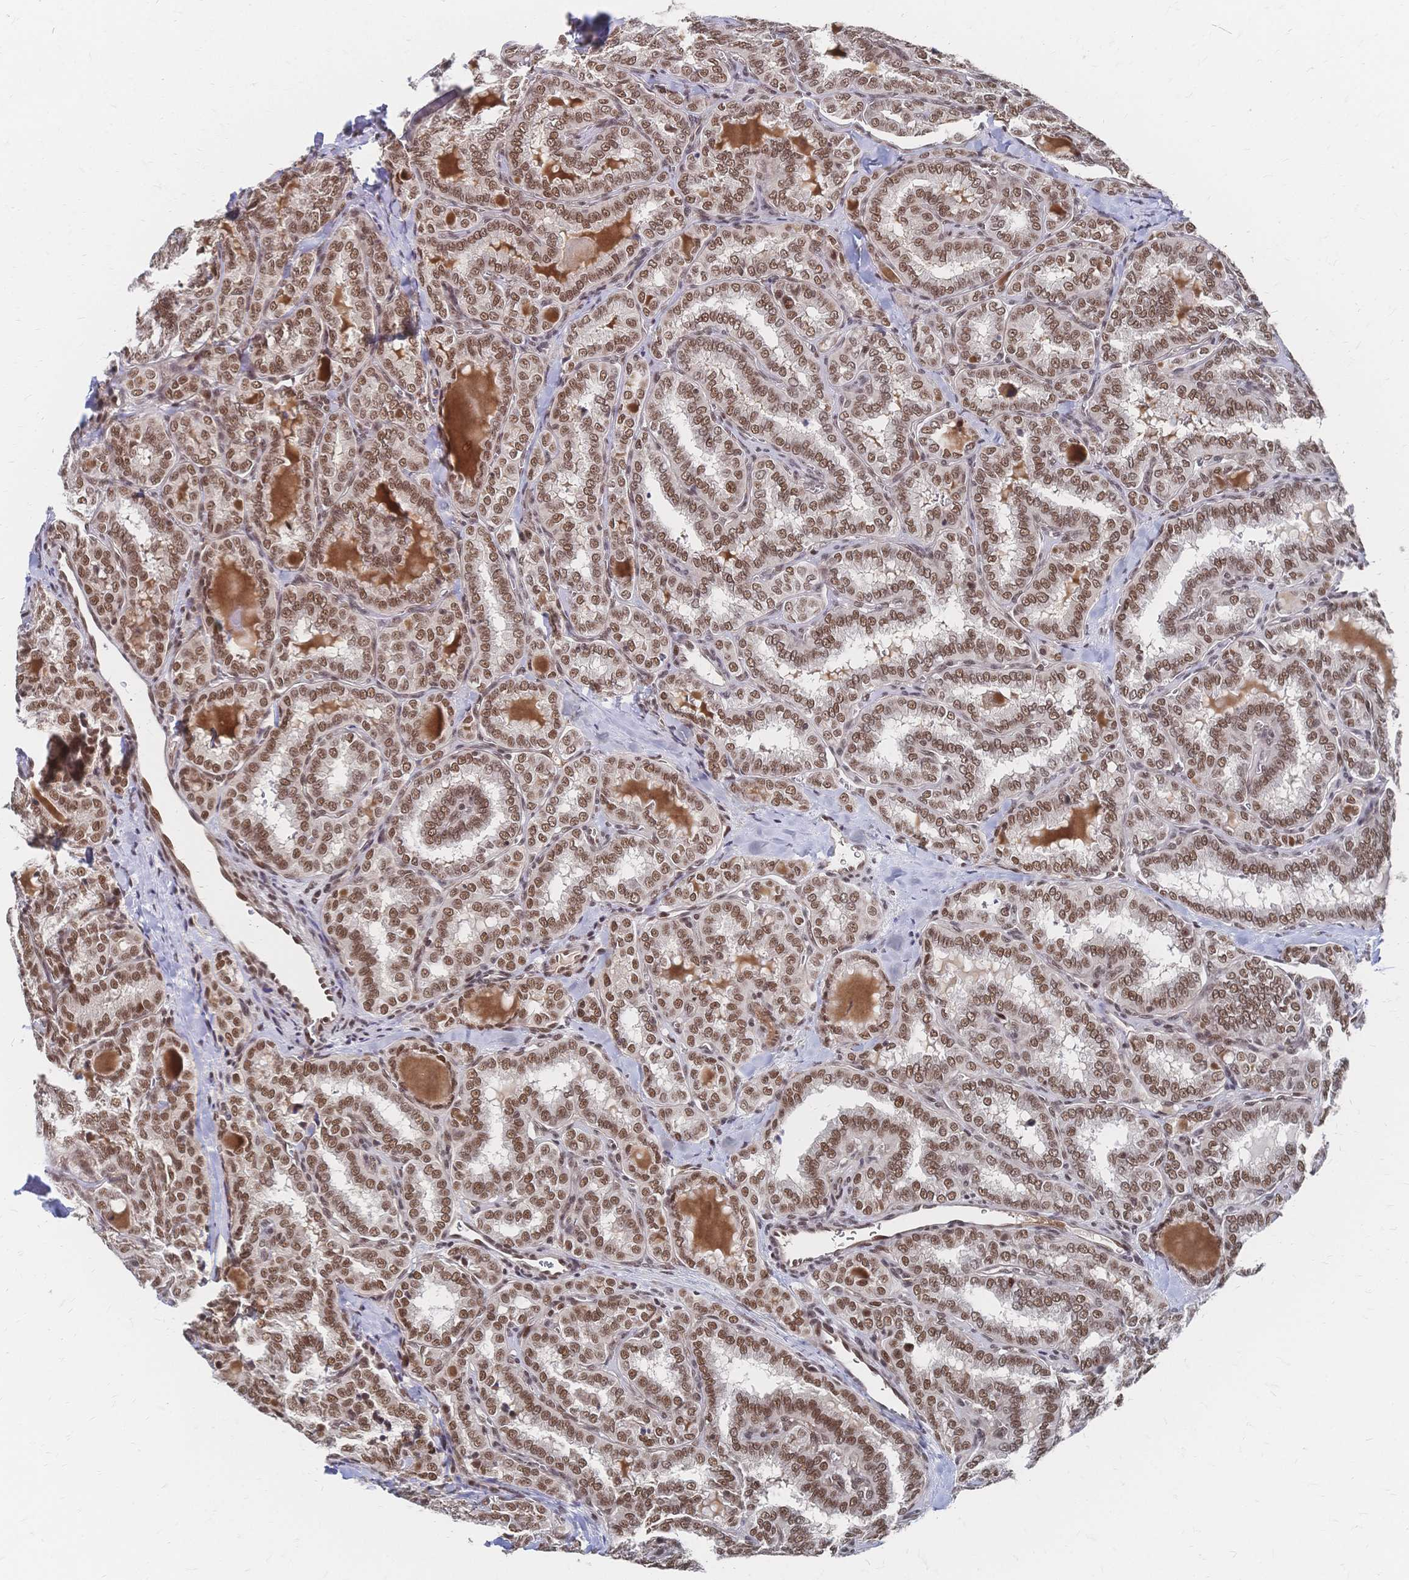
{"staining": {"intensity": "moderate", "quantity": ">75%", "location": "nuclear"}, "tissue": "thyroid cancer", "cell_type": "Tumor cells", "image_type": "cancer", "snomed": [{"axis": "morphology", "description": "Papillary adenocarcinoma, NOS"}, {"axis": "topography", "description": "Thyroid gland"}], "caption": "Thyroid cancer (papillary adenocarcinoma) stained with DAB (3,3'-diaminobenzidine) IHC reveals medium levels of moderate nuclear expression in approximately >75% of tumor cells.", "gene": "NELFA", "patient": {"sex": "female", "age": 30}}